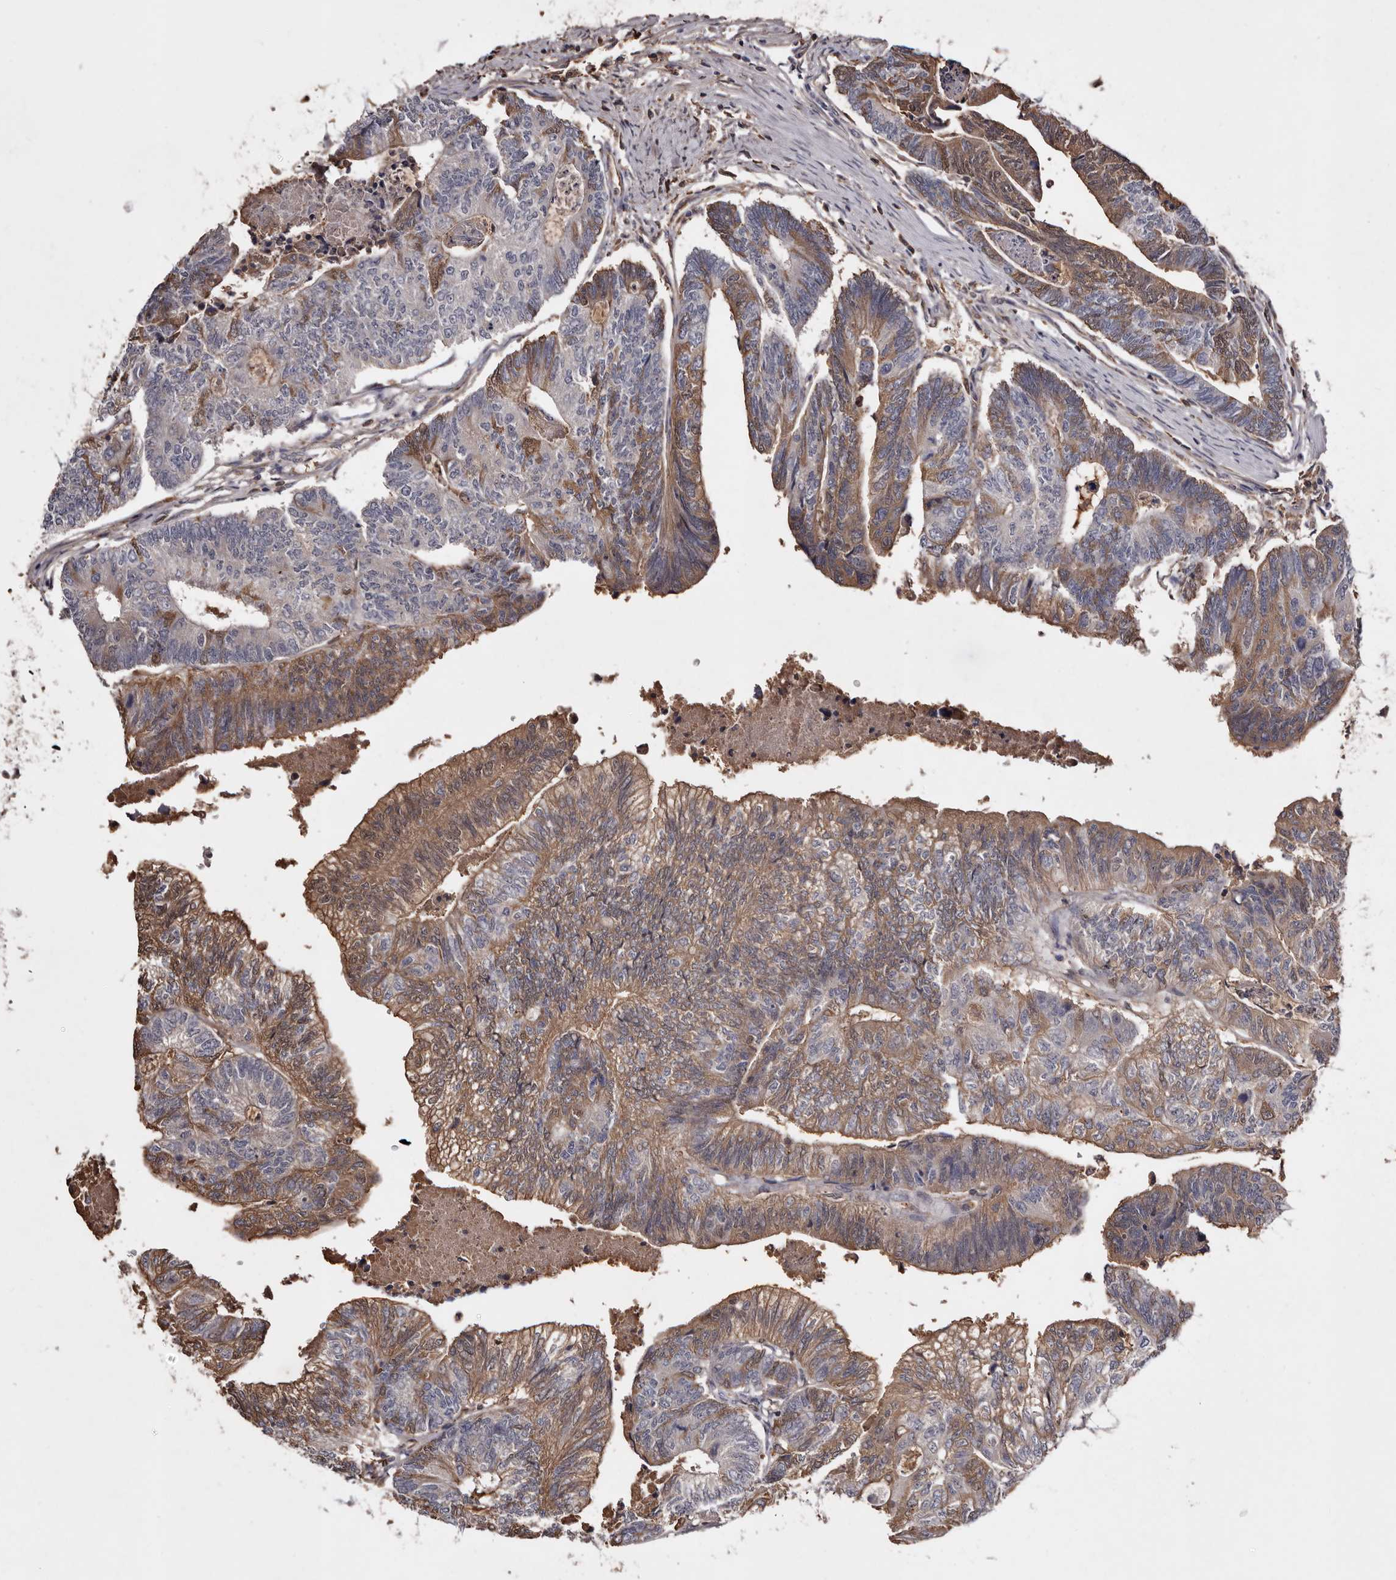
{"staining": {"intensity": "moderate", "quantity": "25%-75%", "location": "cytoplasmic/membranous"}, "tissue": "colorectal cancer", "cell_type": "Tumor cells", "image_type": "cancer", "snomed": [{"axis": "morphology", "description": "Adenocarcinoma, NOS"}, {"axis": "topography", "description": "Colon"}], "caption": "Protein expression analysis of colorectal cancer shows moderate cytoplasmic/membranous staining in approximately 25%-75% of tumor cells. Nuclei are stained in blue.", "gene": "CYP1B1", "patient": {"sex": "female", "age": 67}}